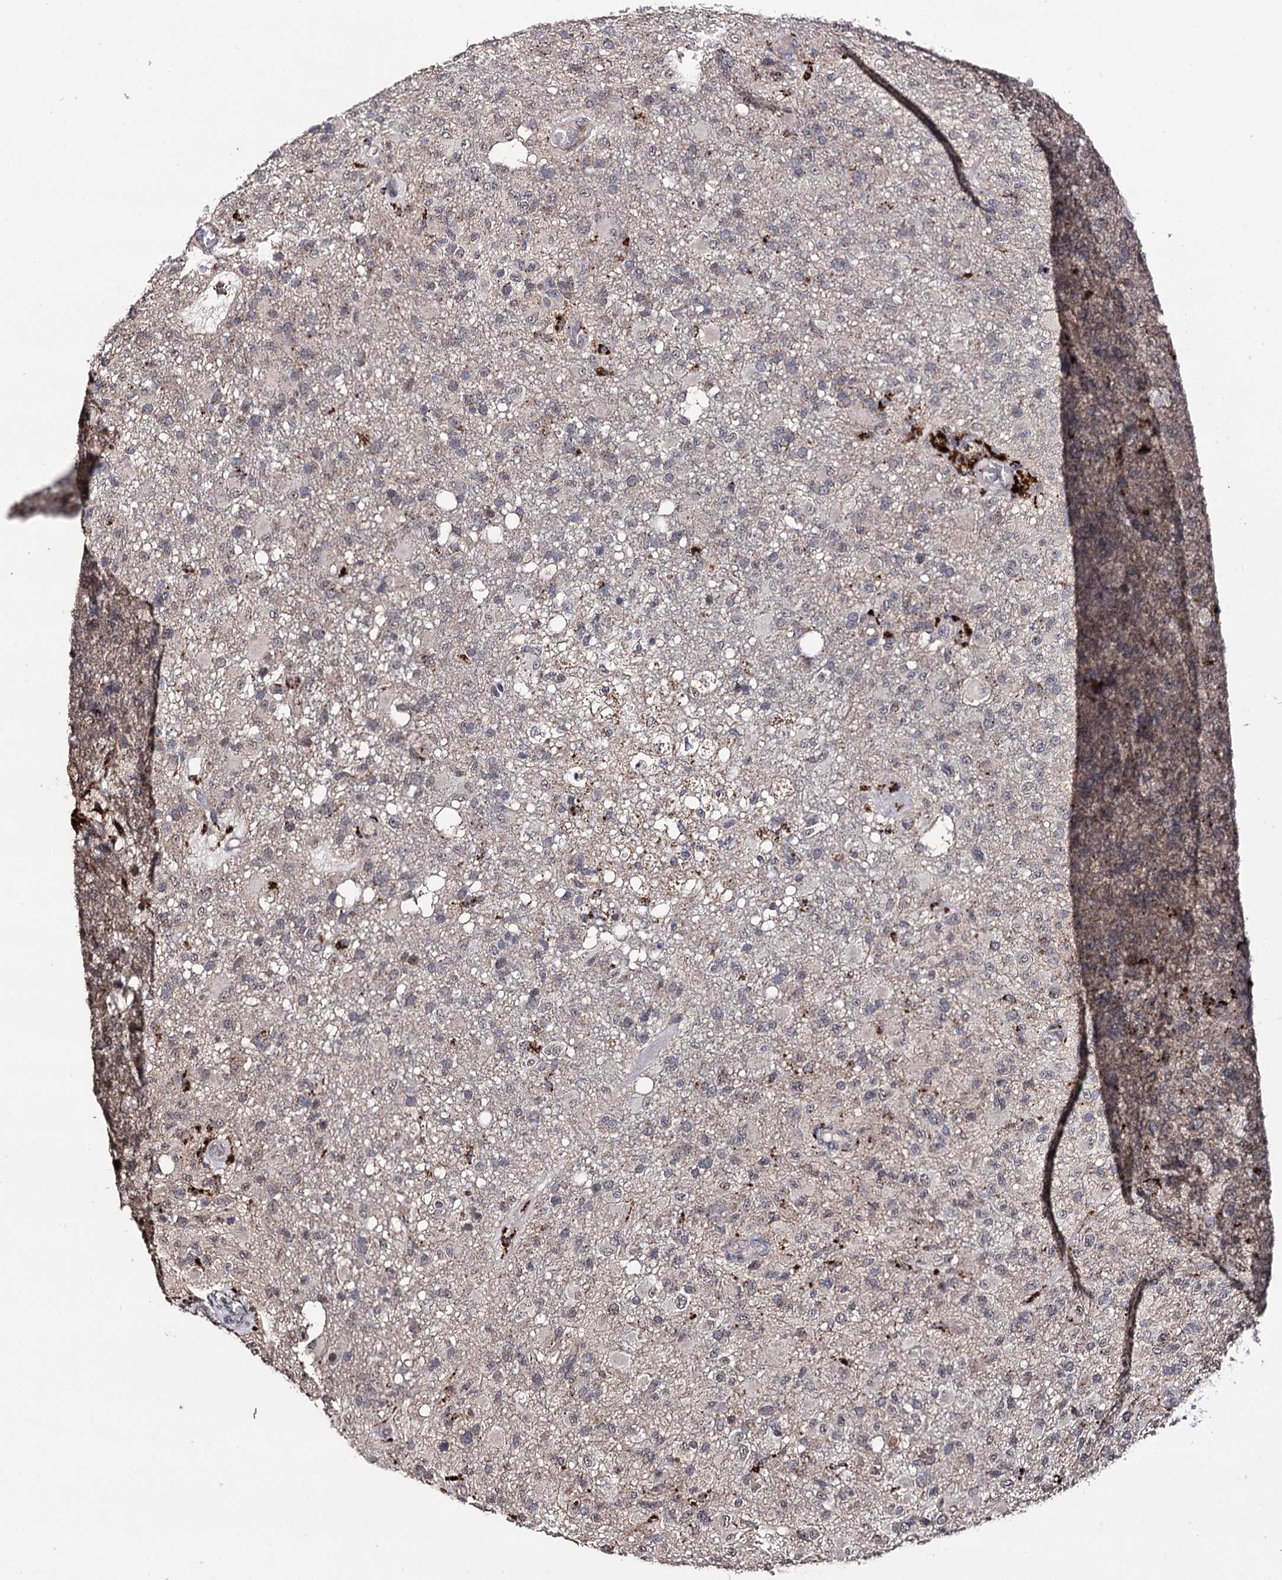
{"staining": {"intensity": "strong", "quantity": "<25%", "location": "cytoplasmic/membranous"}, "tissue": "glioma", "cell_type": "Tumor cells", "image_type": "cancer", "snomed": [{"axis": "morphology", "description": "Glioma, malignant, High grade"}, {"axis": "topography", "description": "Brain"}], "caption": "This micrograph exhibits IHC staining of high-grade glioma (malignant), with medium strong cytoplasmic/membranous expression in approximately <25% of tumor cells.", "gene": "MICAL2", "patient": {"sex": "female", "age": 74}}